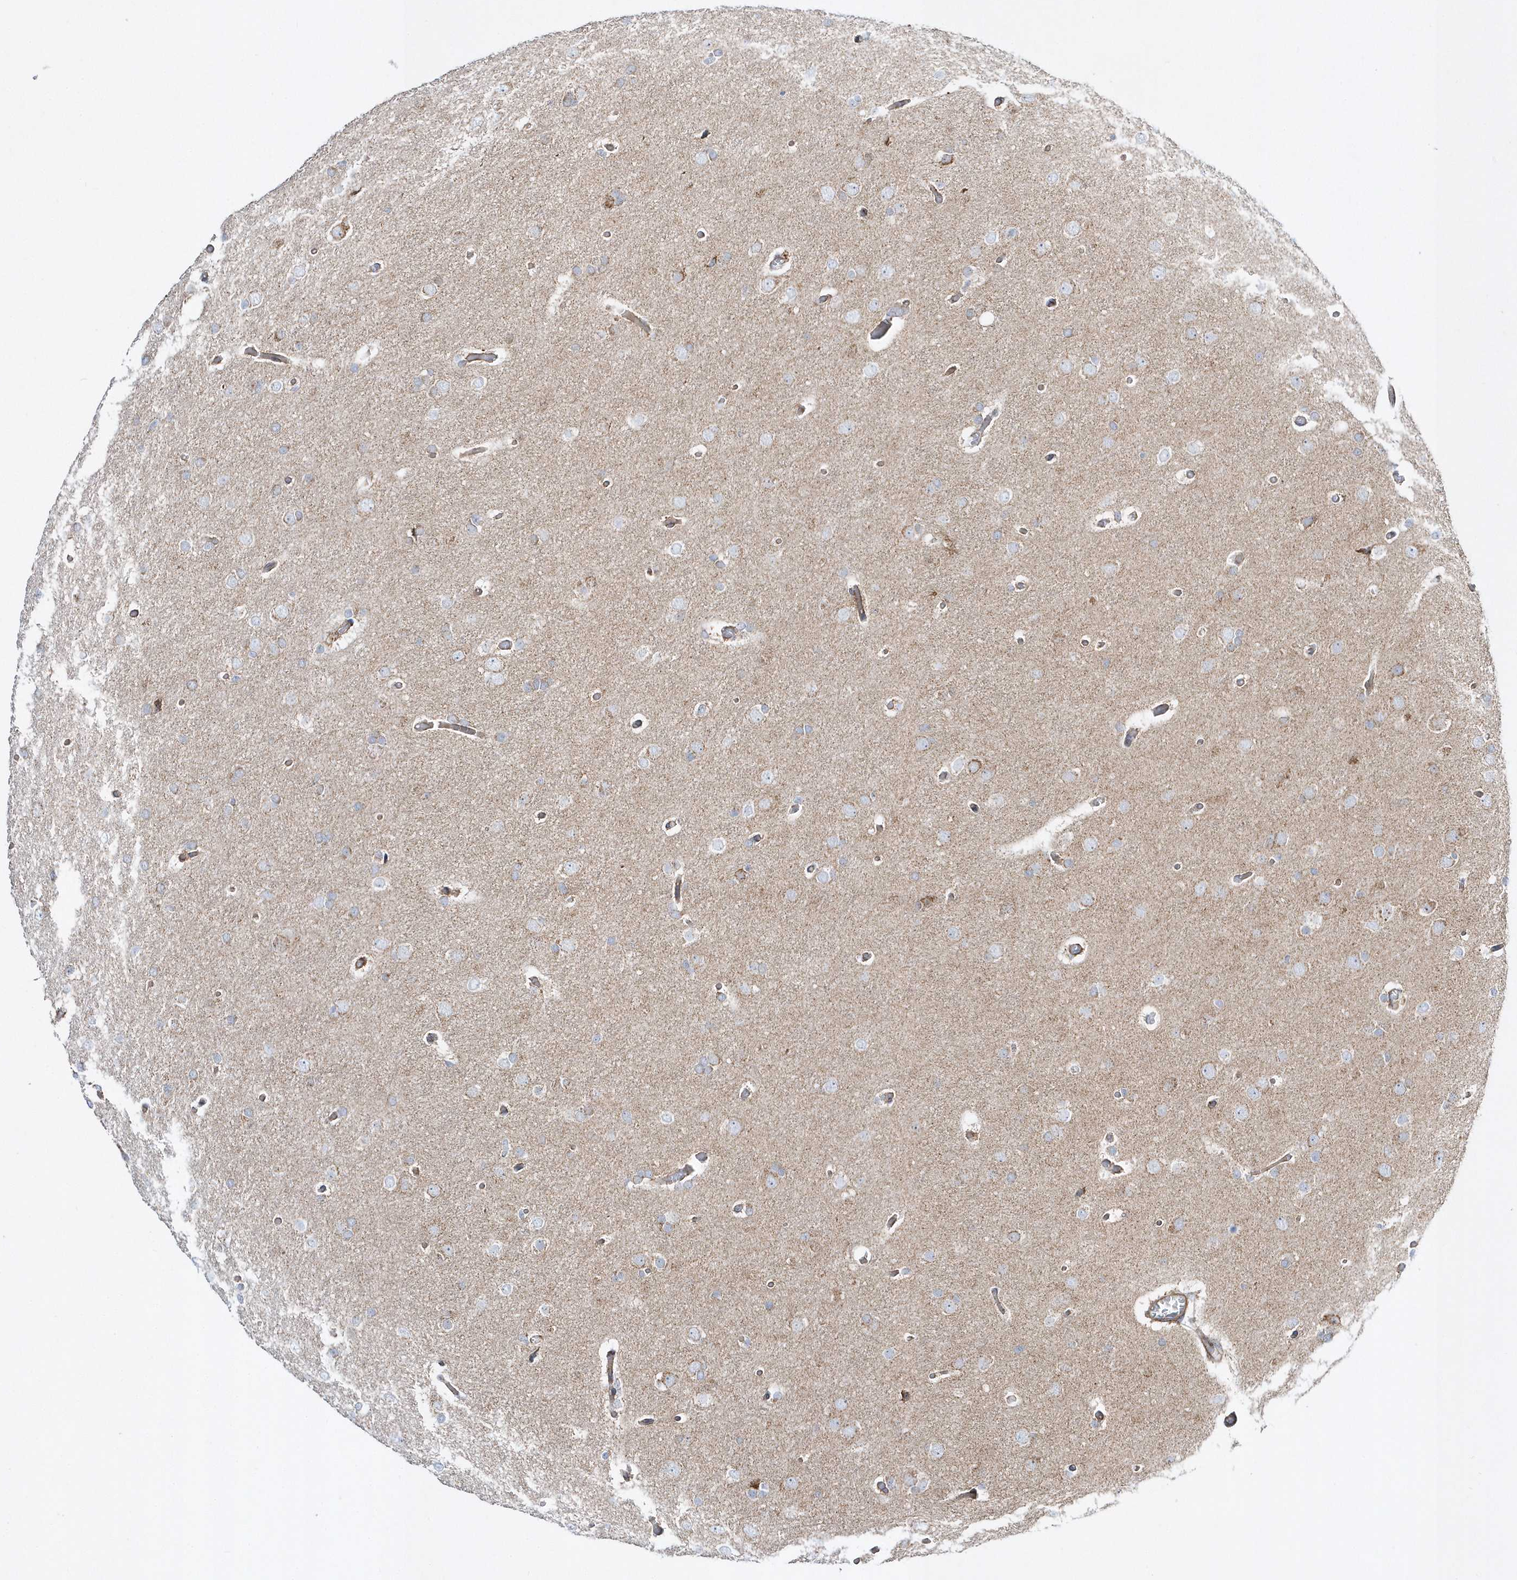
{"staining": {"intensity": "weak", "quantity": "<25%", "location": "cytoplasmic/membranous"}, "tissue": "glioma", "cell_type": "Tumor cells", "image_type": "cancer", "snomed": [{"axis": "morphology", "description": "Glioma, malignant, High grade"}, {"axis": "topography", "description": "Cerebral cortex"}], "caption": "Immunohistochemistry histopathology image of neoplastic tissue: high-grade glioma (malignant) stained with DAB (3,3'-diaminobenzidine) displays no significant protein expression in tumor cells. (Stains: DAB (3,3'-diaminobenzidine) immunohistochemistry (IHC) with hematoxylin counter stain, Microscopy: brightfield microscopy at high magnification).", "gene": "OPA1", "patient": {"sex": "female", "age": 36}}